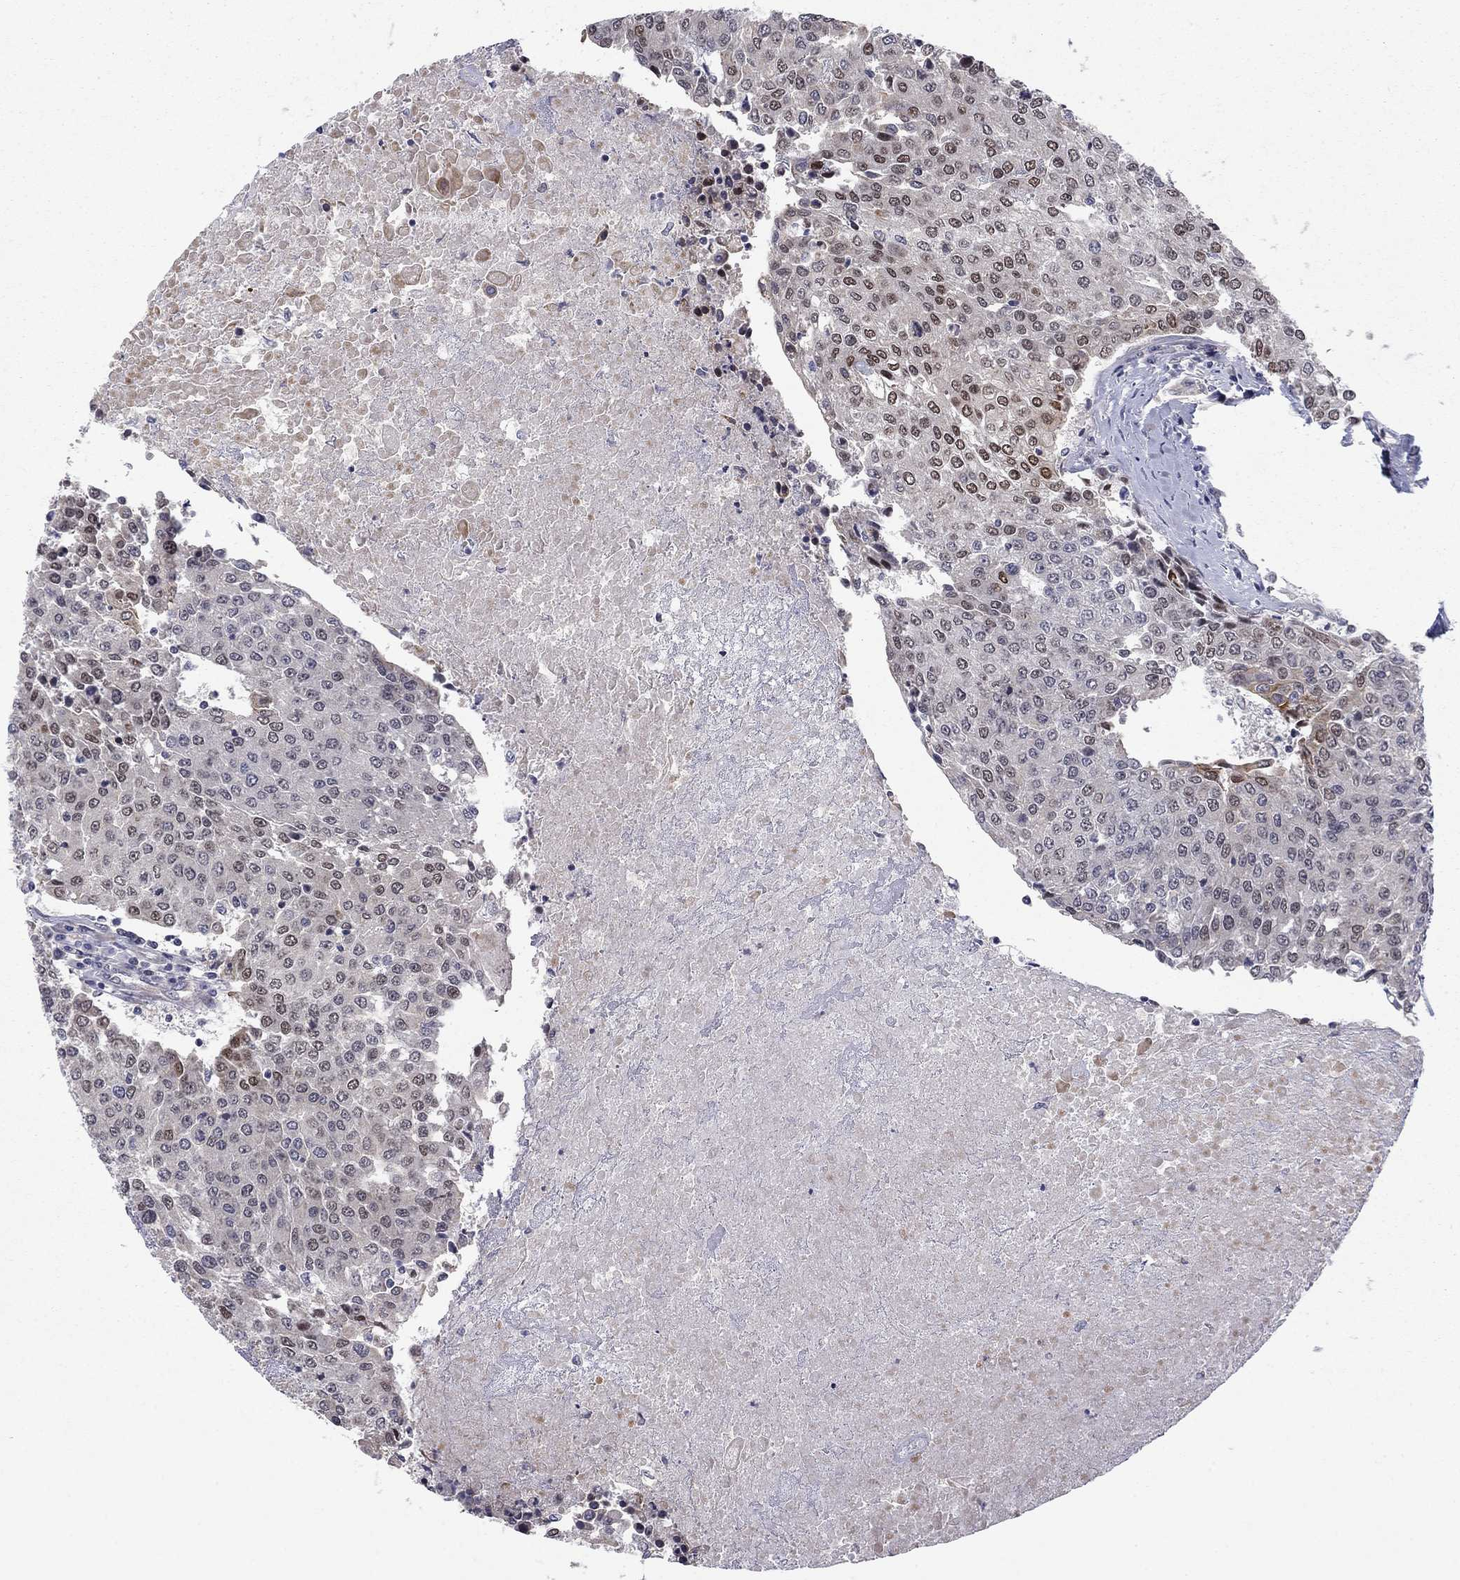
{"staining": {"intensity": "strong", "quantity": "25%-75%", "location": "nuclear"}, "tissue": "urothelial cancer", "cell_type": "Tumor cells", "image_type": "cancer", "snomed": [{"axis": "morphology", "description": "Urothelial carcinoma, High grade"}, {"axis": "topography", "description": "Urinary bladder"}], "caption": "Urothelial carcinoma (high-grade) stained with a brown dye reveals strong nuclear positive expression in about 25%-75% of tumor cells.", "gene": "BCL11A", "patient": {"sex": "female", "age": 85}}